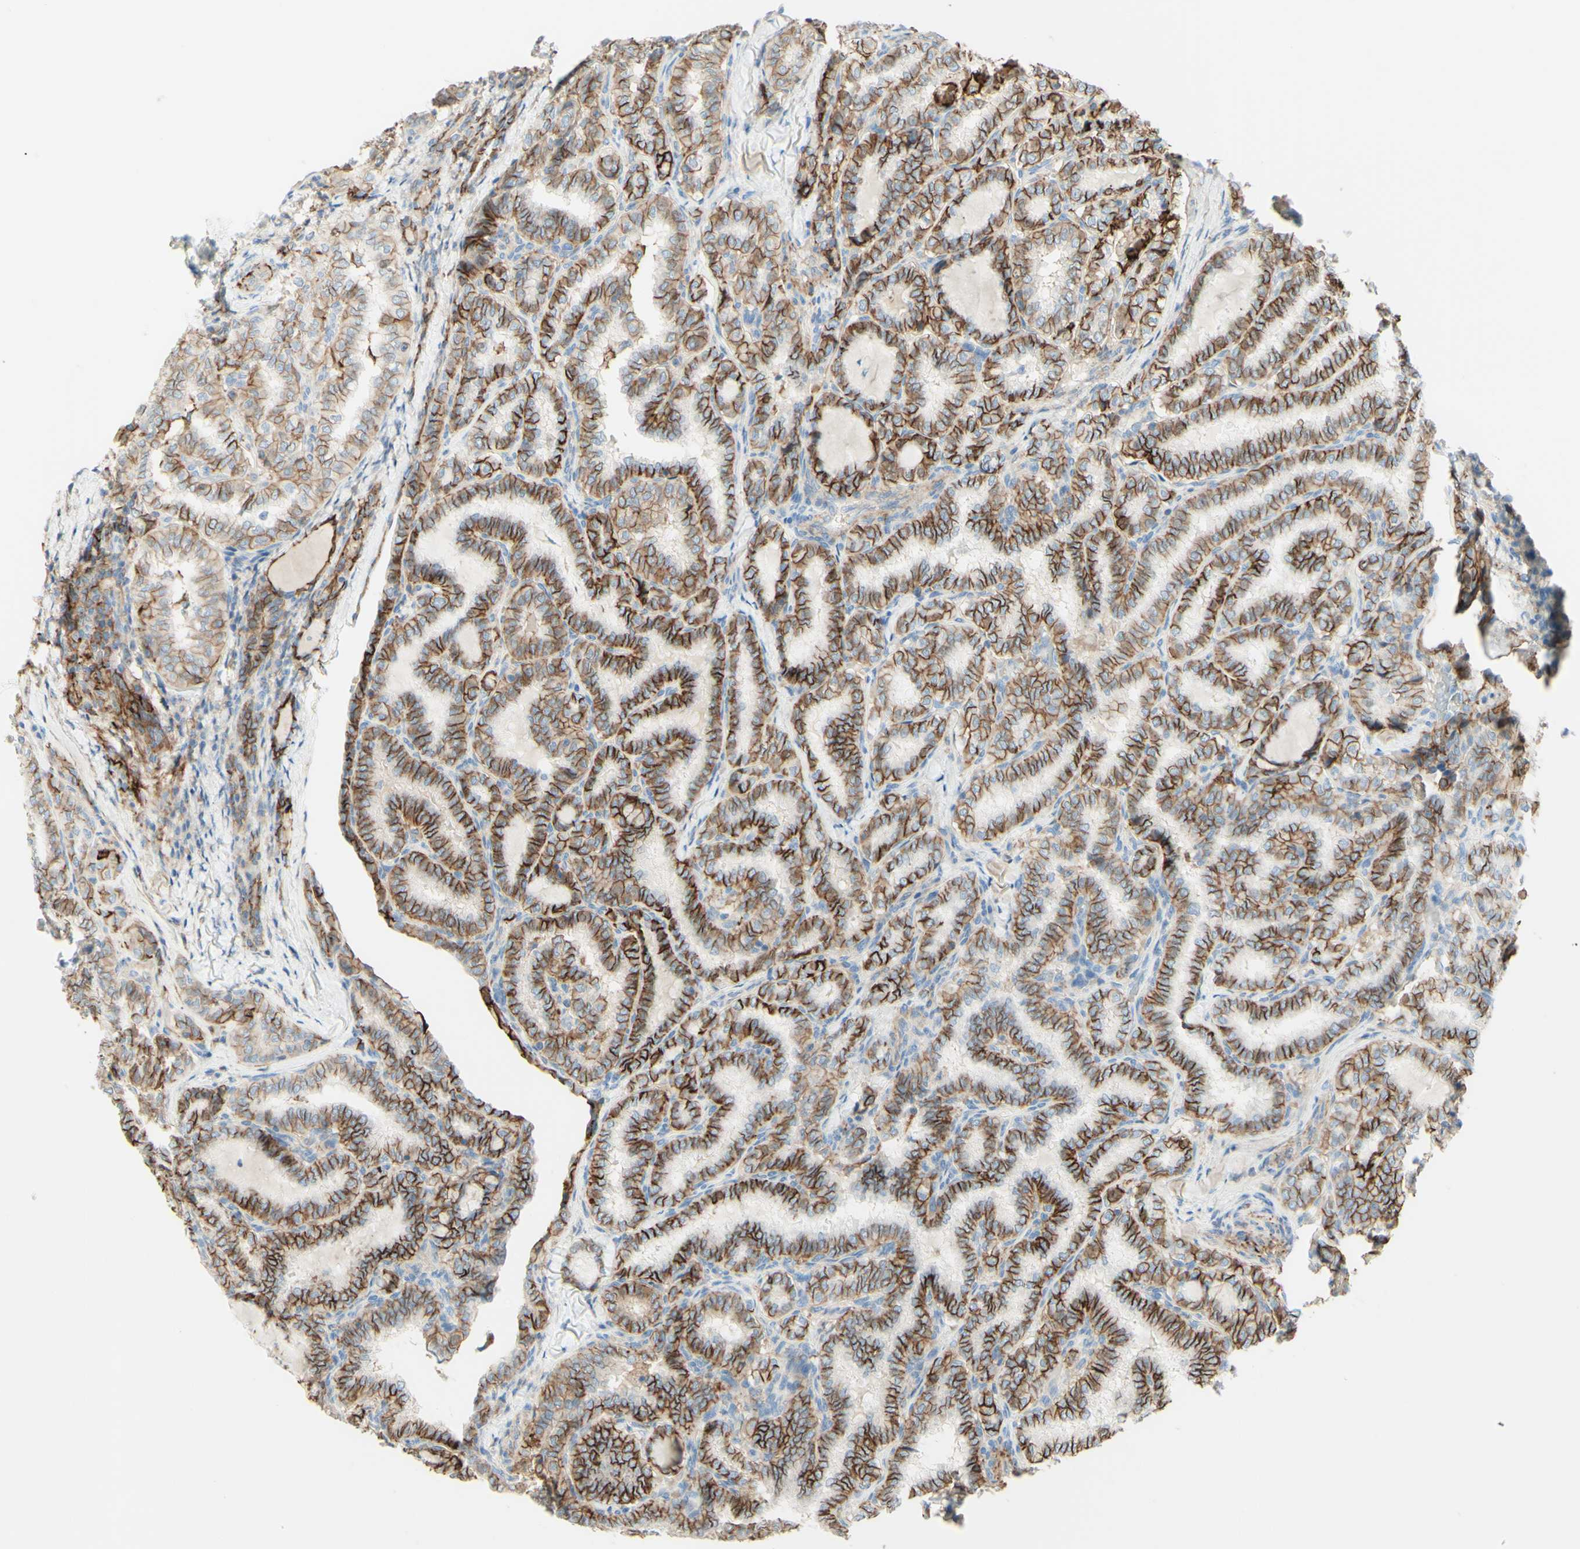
{"staining": {"intensity": "moderate", "quantity": ">75%", "location": "cytoplasmic/membranous"}, "tissue": "thyroid cancer", "cell_type": "Tumor cells", "image_type": "cancer", "snomed": [{"axis": "morphology", "description": "Normal tissue, NOS"}, {"axis": "morphology", "description": "Papillary adenocarcinoma, NOS"}, {"axis": "topography", "description": "Thyroid gland"}], "caption": "Thyroid cancer stained with IHC exhibits moderate cytoplasmic/membranous expression in approximately >75% of tumor cells. Immunohistochemistry (ihc) stains the protein in brown and the nuclei are stained blue.", "gene": "ALCAM", "patient": {"sex": "female", "age": 30}}